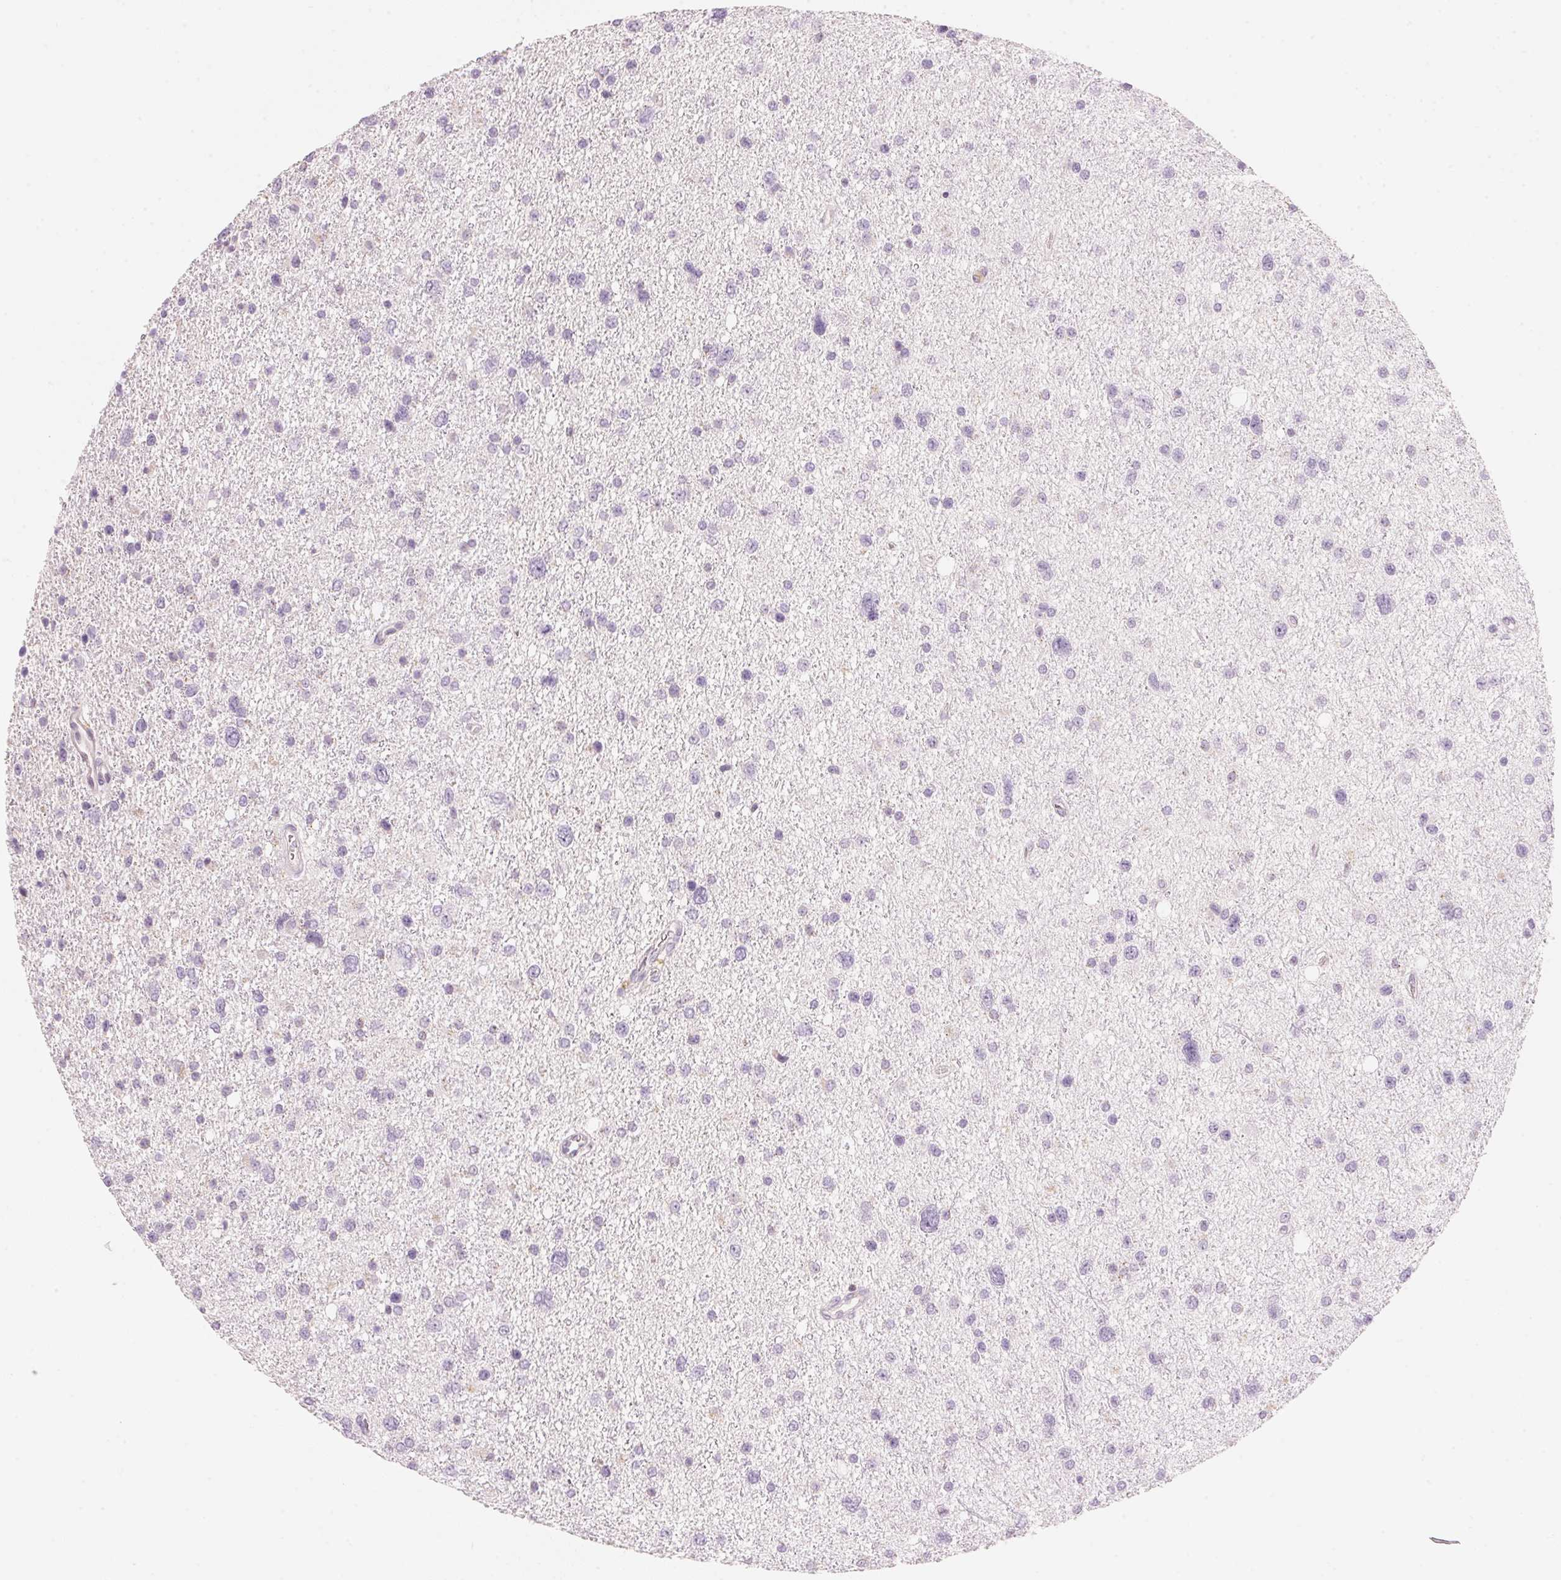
{"staining": {"intensity": "negative", "quantity": "none", "location": "none"}, "tissue": "glioma", "cell_type": "Tumor cells", "image_type": "cancer", "snomed": [{"axis": "morphology", "description": "Glioma, malignant, Low grade"}, {"axis": "topography", "description": "Brain"}], "caption": "This is an immunohistochemistry histopathology image of human malignant glioma (low-grade). There is no staining in tumor cells.", "gene": "HOXB13", "patient": {"sex": "female", "age": 55}}